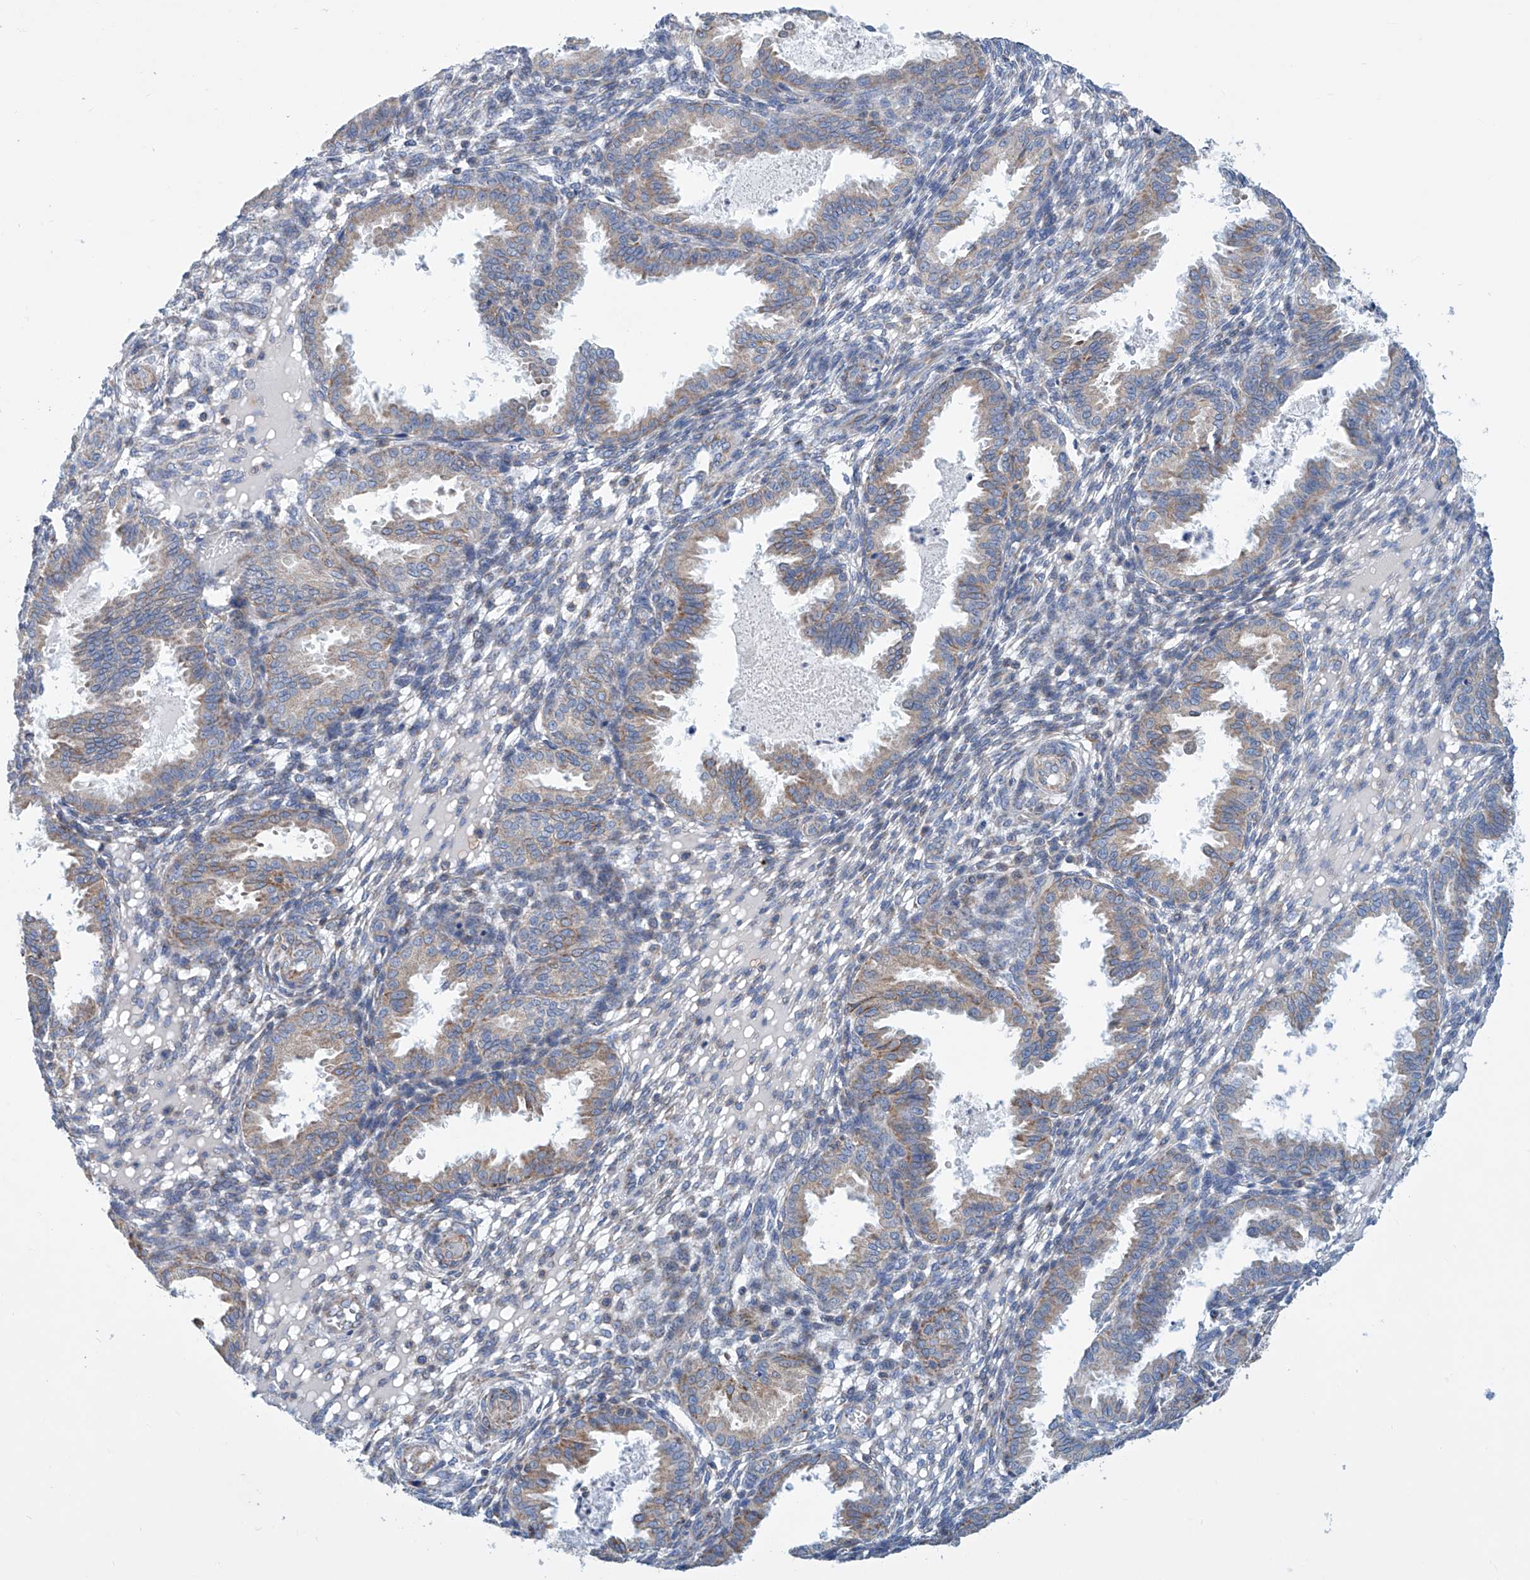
{"staining": {"intensity": "negative", "quantity": "none", "location": "none"}, "tissue": "endometrium", "cell_type": "Cells in endometrial stroma", "image_type": "normal", "snomed": [{"axis": "morphology", "description": "Normal tissue, NOS"}, {"axis": "topography", "description": "Endometrium"}], "caption": "Protein analysis of benign endometrium shows no significant expression in cells in endometrial stroma.", "gene": "MAD2L1", "patient": {"sex": "female", "age": 33}}